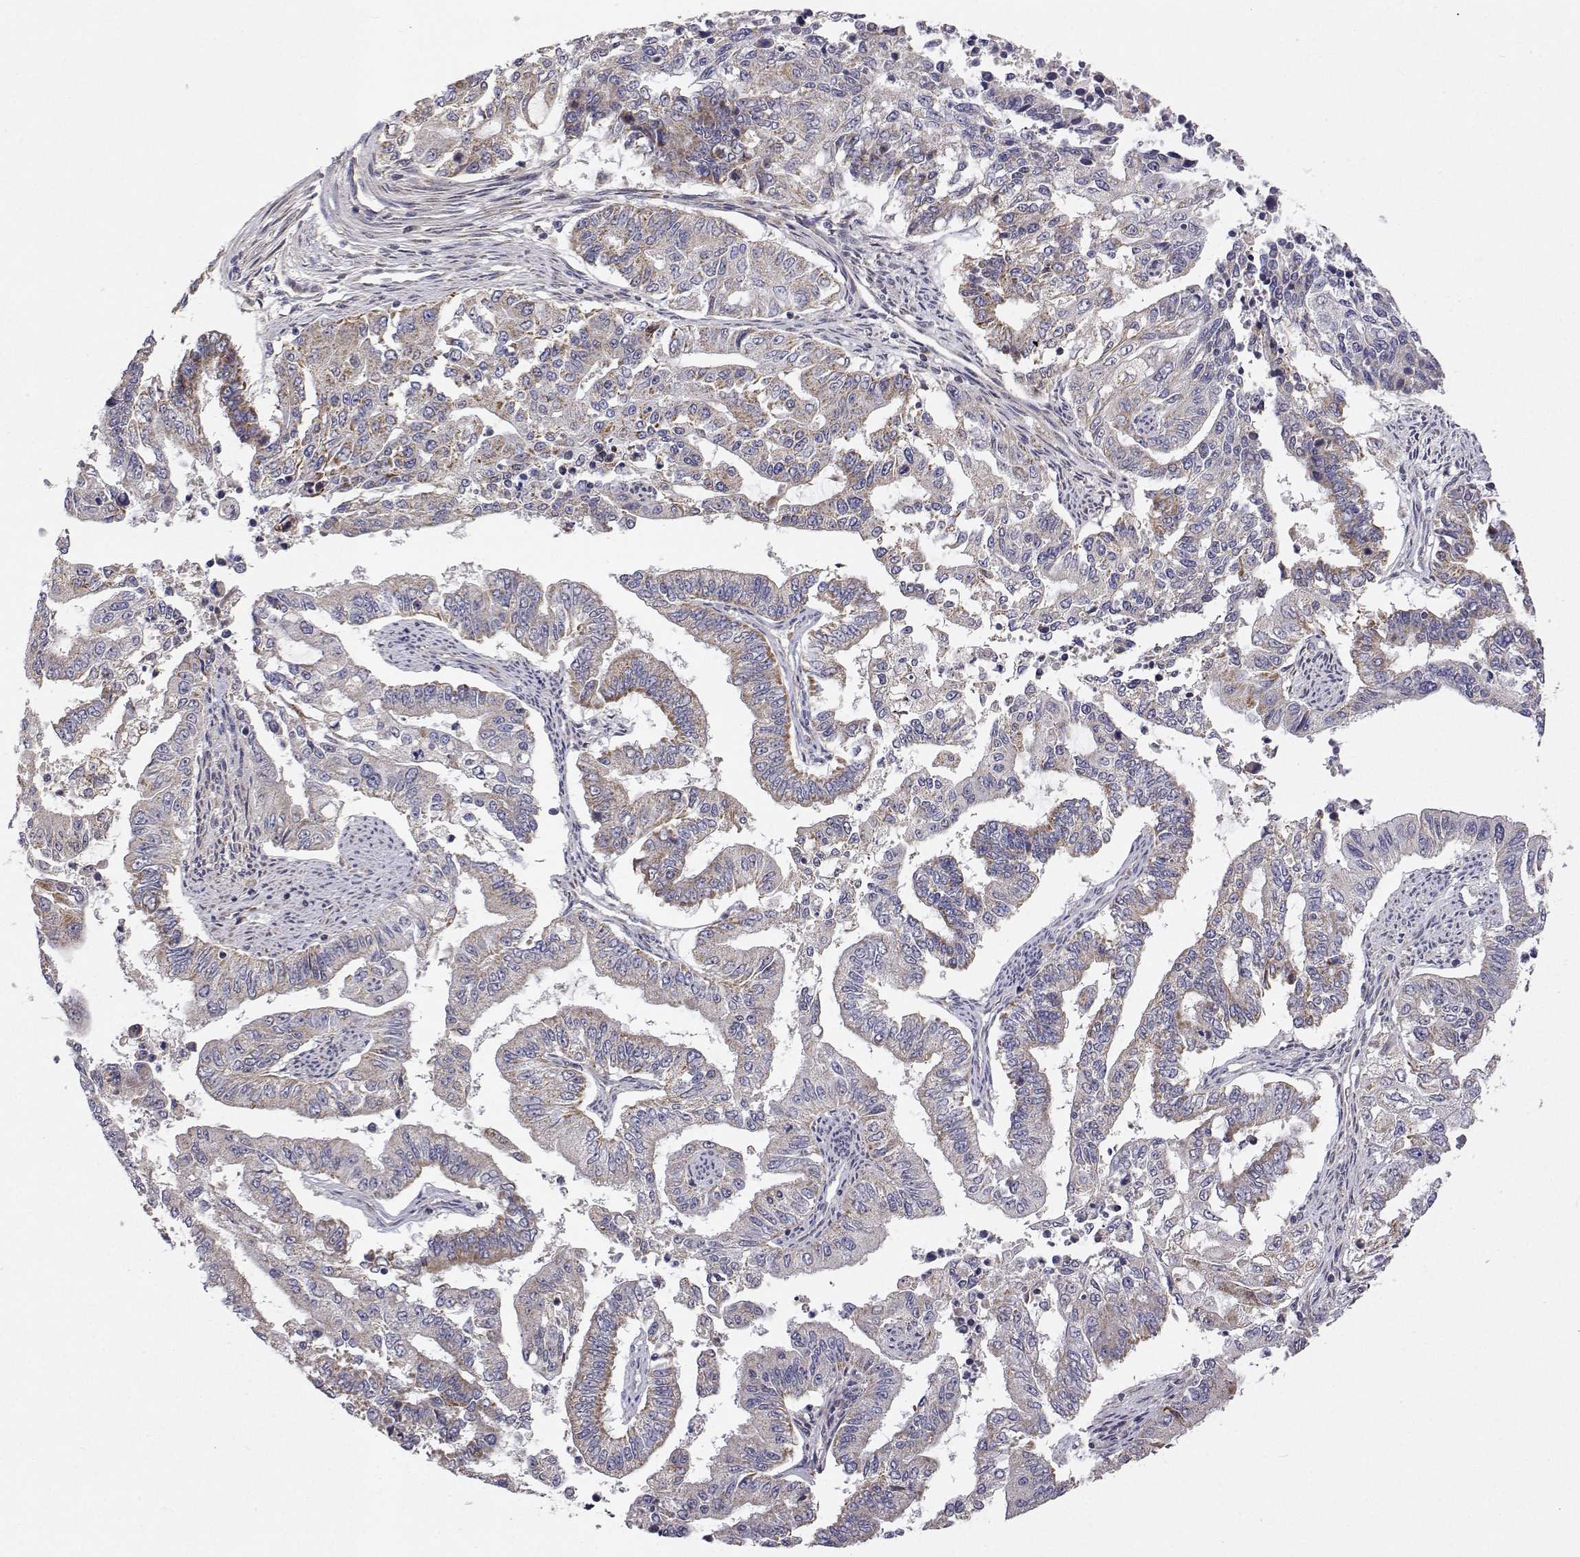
{"staining": {"intensity": "weak", "quantity": "25%-75%", "location": "cytoplasmic/membranous"}, "tissue": "endometrial cancer", "cell_type": "Tumor cells", "image_type": "cancer", "snomed": [{"axis": "morphology", "description": "Adenocarcinoma, NOS"}, {"axis": "topography", "description": "Uterus"}], "caption": "The photomicrograph demonstrates a brown stain indicating the presence of a protein in the cytoplasmic/membranous of tumor cells in endometrial cancer. (DAB IHC, brown staining for protein, blue staining for nuclei).", "gene": "MRPL3", "patient": {"sex": "female", "age": 59}}